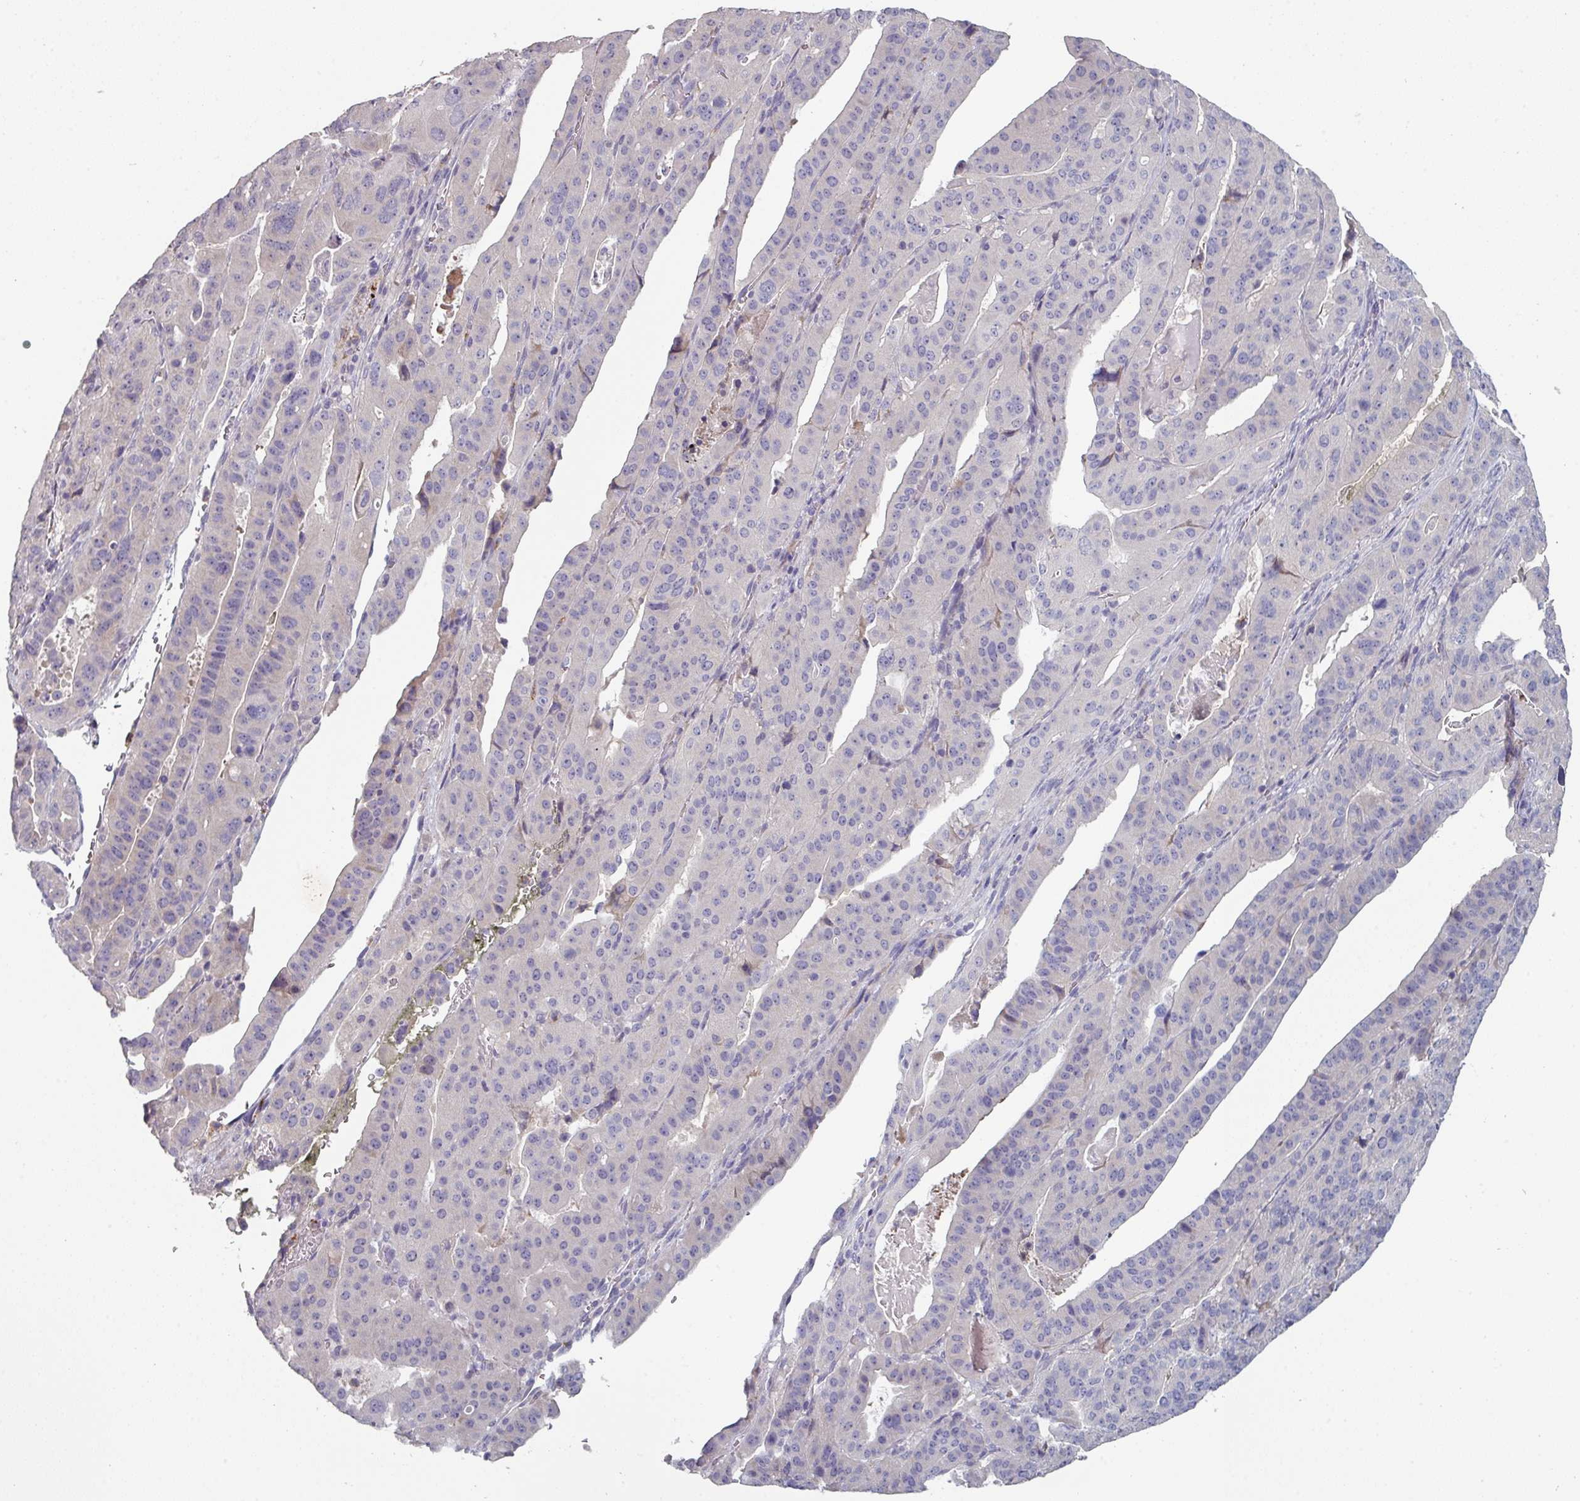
{"staining": {"intensity": "negative", "quantity": "none", "location": "none"}, "tissue": "stomach cancer", "cell_type": "Tumor cells", "image_type": "cancer", "snomed": [{"axis": "morphology", "description": "Adenocarcinoma, NOS"}, {"axis": "topography", "description": "Stomach"}], "caption": "A photomicrograph of human stomach cancer (adenocarcinoma) is negative for staining in tumor cells. (Immunohistochemistry, brightfield microscopy, high magnification).", "gene": "PRAMEF8", "patient": {"sex": "male", "age": 48}}